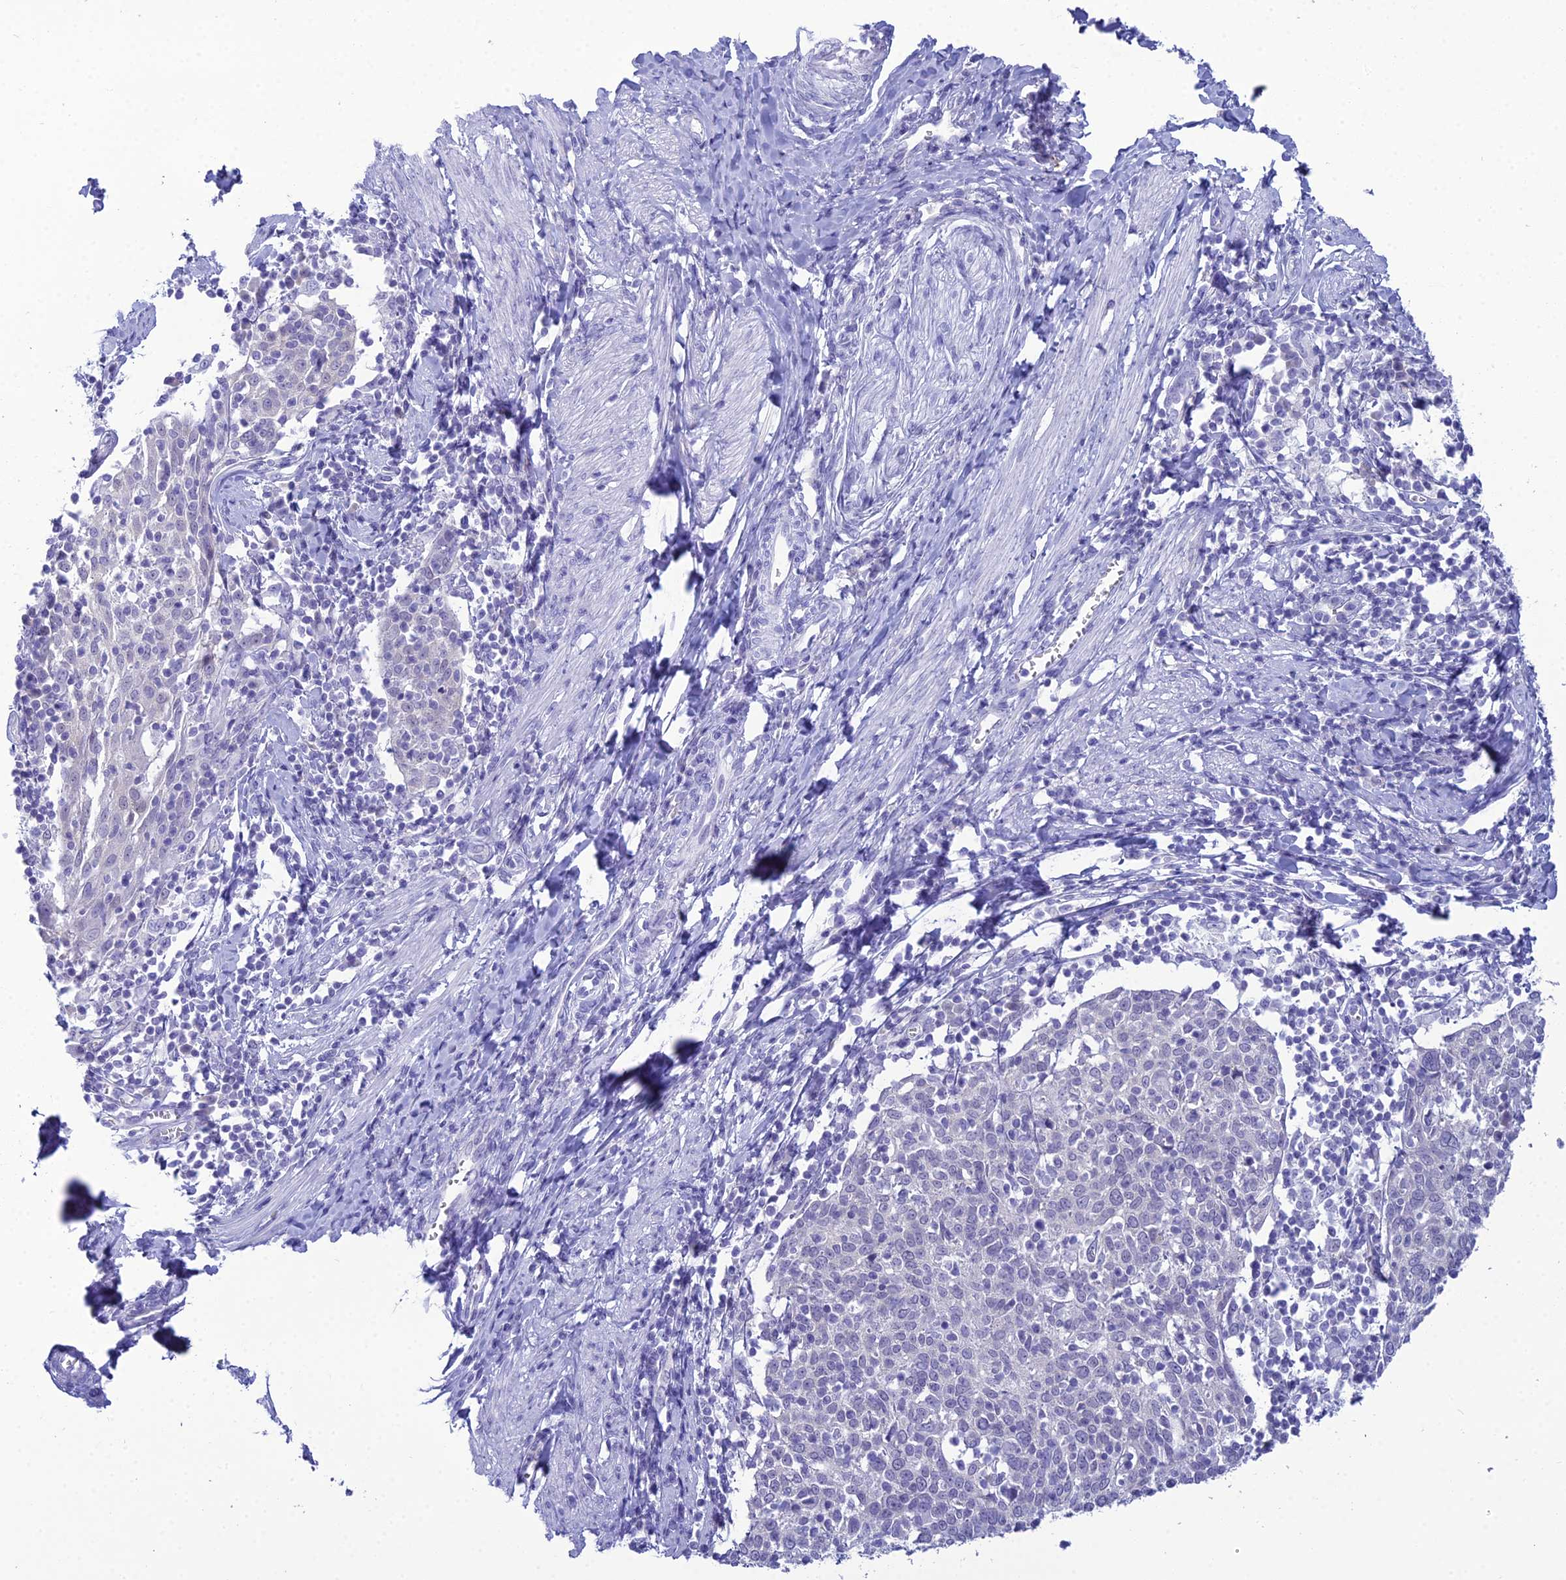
{"staining": {"intensity": "negative", "quantity": "none", "location": "none"}, "tissue": "cervical cancer", "cell_type": "Tumor cells", "image_type": "cancer", "snomed": [{"axis": "morphology", "description": "Squamous cell carcinoma, NOS"}, {"axis": "topography", "description": "Cervix"}], "caption": "Cervical cancer (squamous cell carcinoma) was stained to show a protein in brown. There is no significant expression in tumor cells.", "gene": "GNPNAT1", "patient": {"sex": "female", "age": 52}}